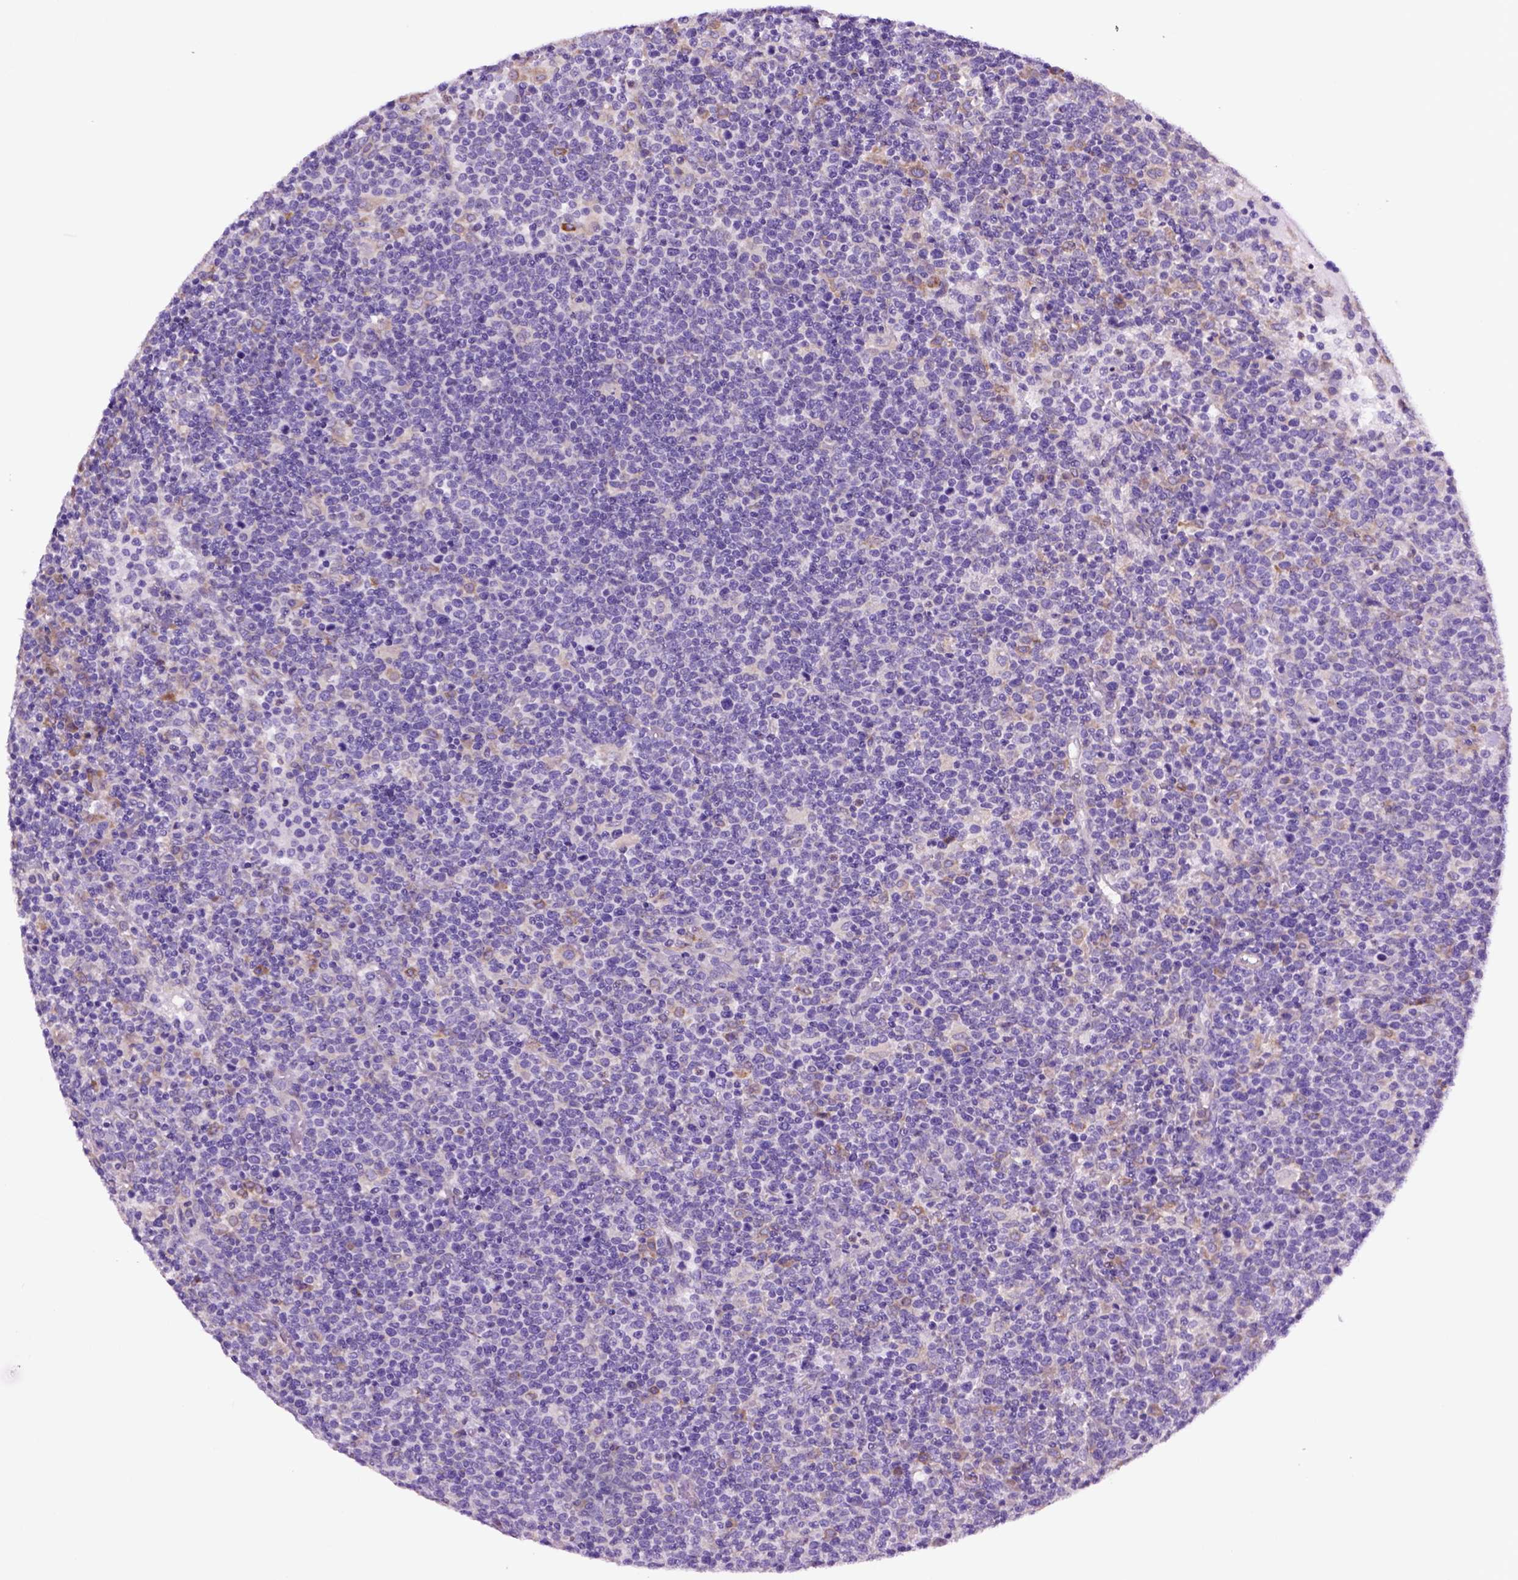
{"staining": {"intensity": "negative", "quantity": "none", "location": "none"}, "tissue": "lymphoma", "cell_type": "Tumor cells", "image_type": "cancer", "snomed": [{"axis": "morphology", "description": "Malignant lymphoma, non-Hodgkin's type, High grade"}, {"axis": "topography", "description": "Lymph node"}], "caption": "Human lymphoma stained for a protein using immunohistochemistry (IHC) displays no positivity in tumor cells.", "gene": "PIAS3", "patient": {"sex": "male", "age": 61}}